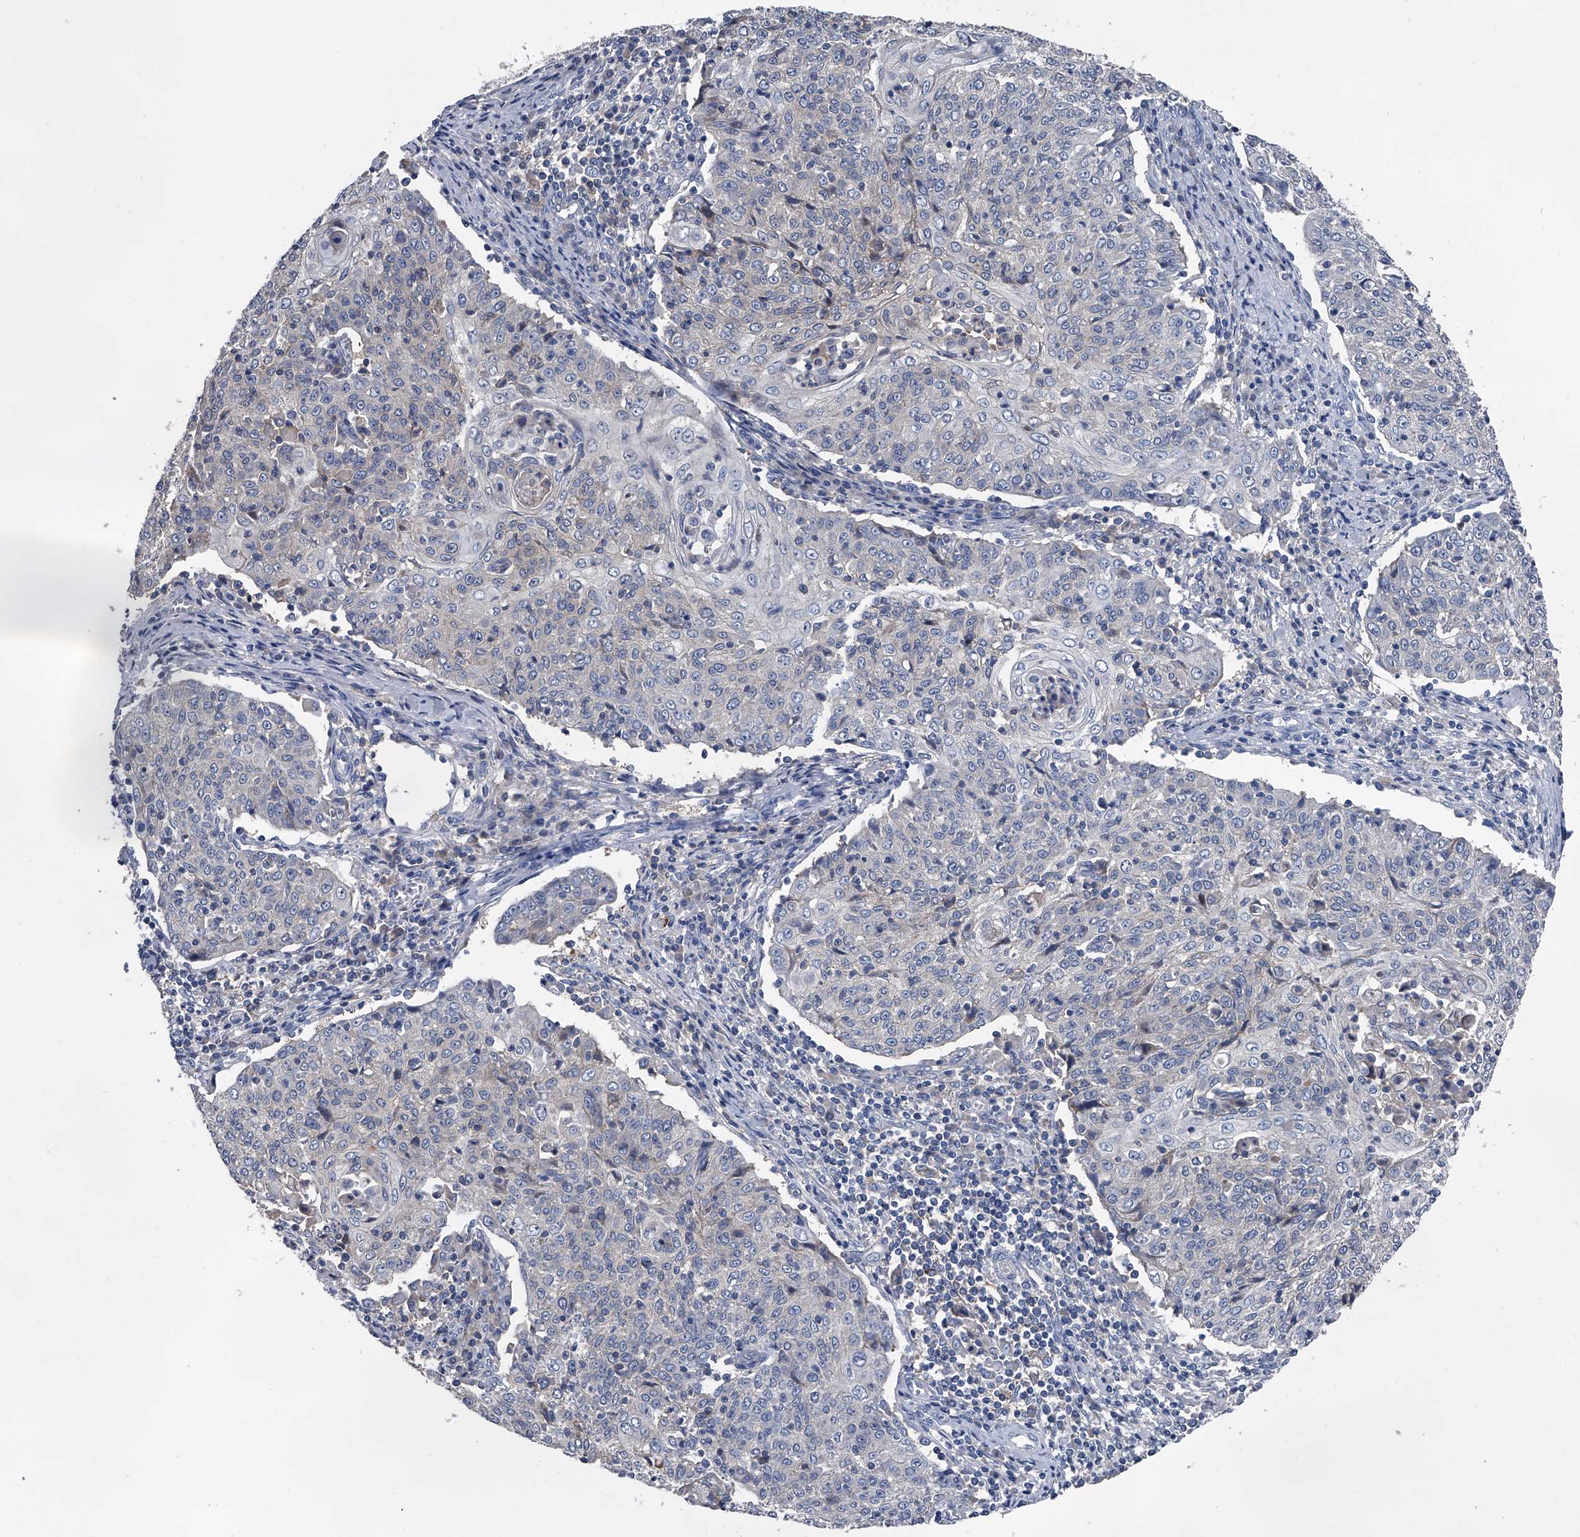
{"staining": {"intensity": "negative", "quantity": "none", "location": "none"}, "tissue": "cervical cancer", "cell_type": "Tumor cells", "image_type": "cancer", "snomed": [{"axis": "morphology", "description": "Squamous cell carcinoma, NOS"}, {"axis": "topography", "description": "Cervix"}], "caption": "Tumor cells are negative for protein expression in human cervical squamous cell carcinoma.", "gene": "KIF13A", "patient": {"sex": "female", "age": 48}}